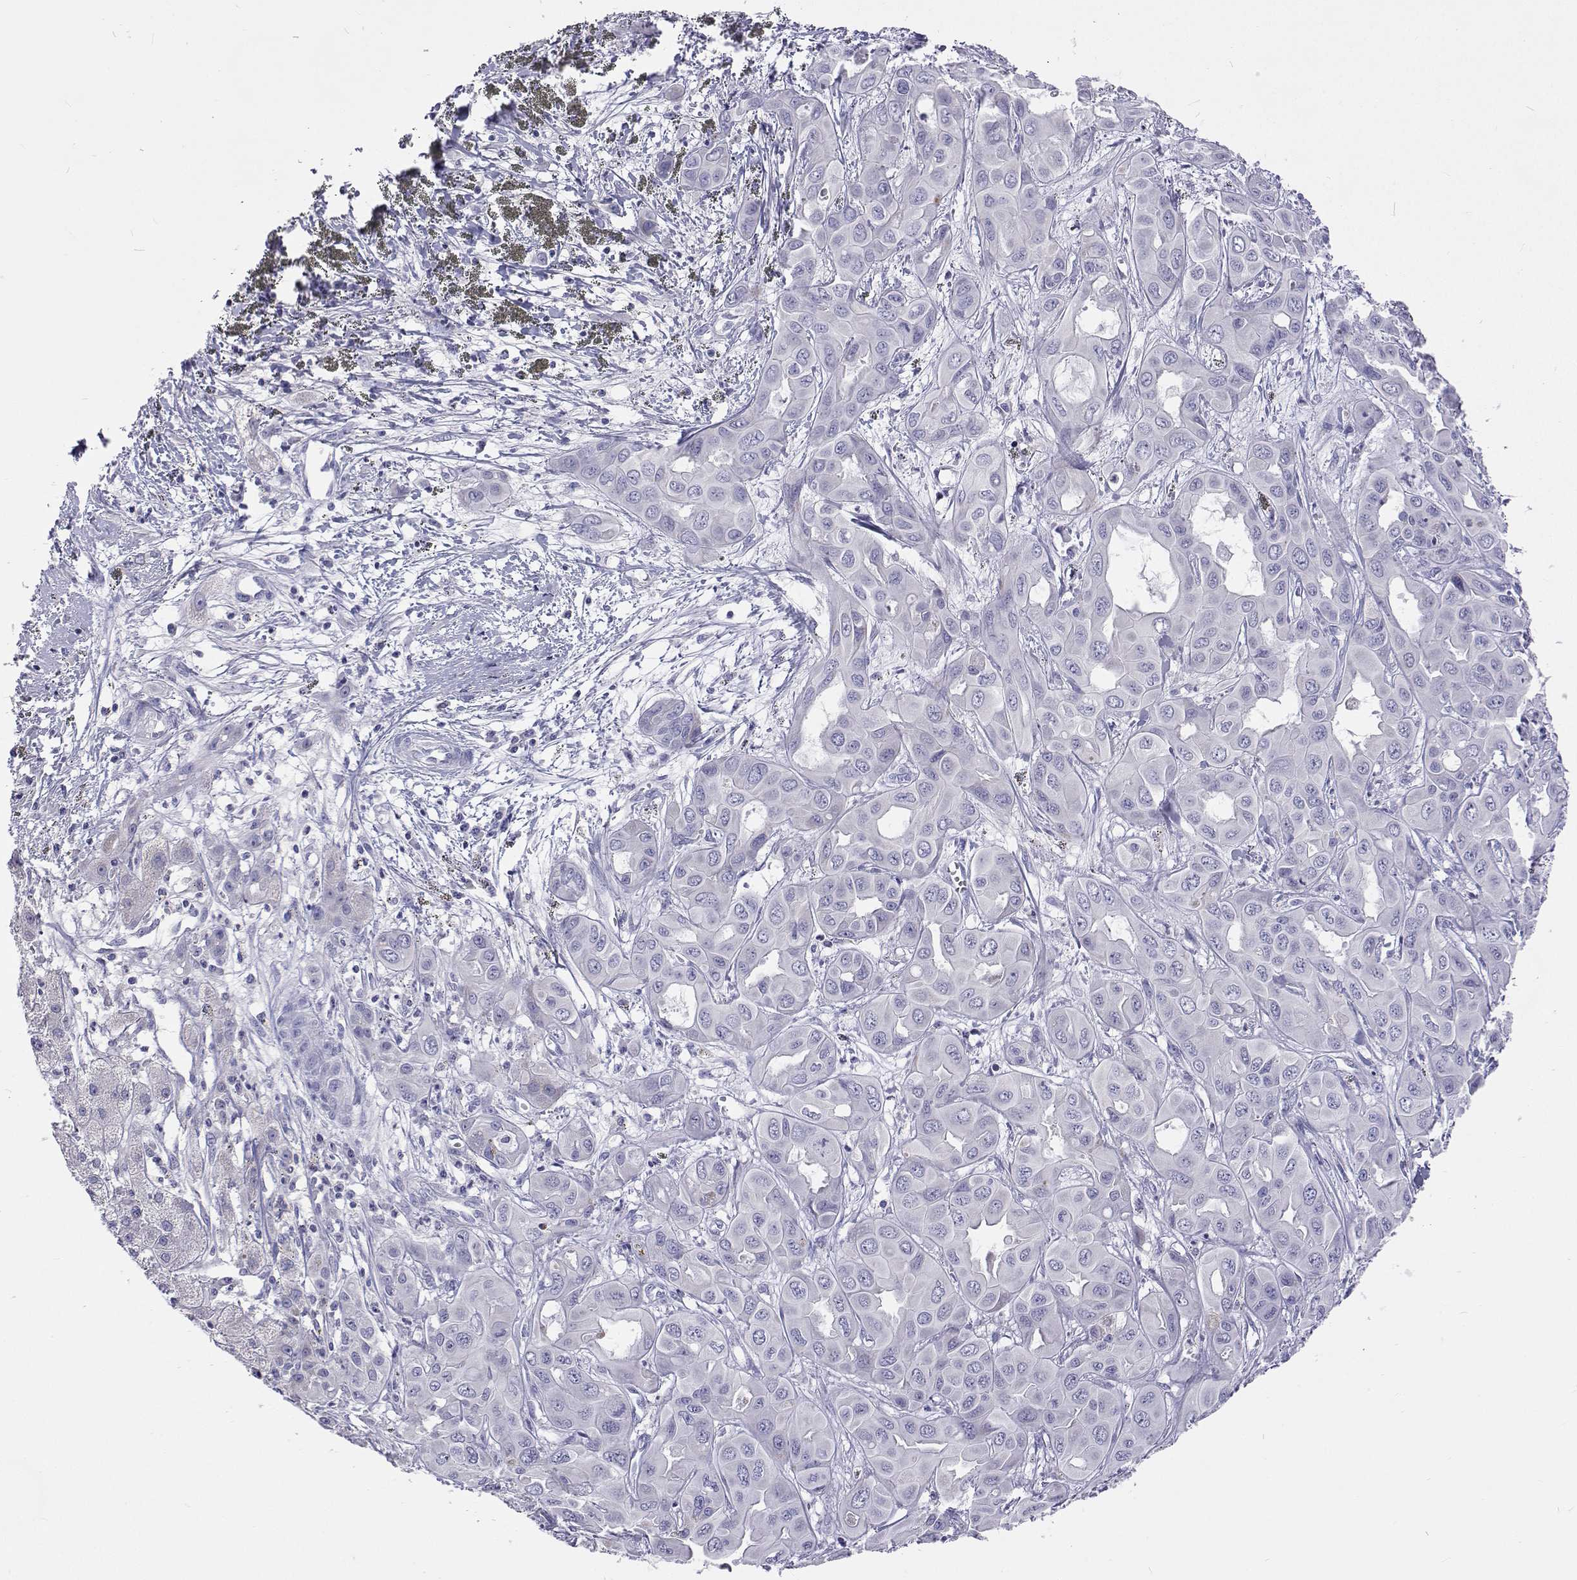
{"staining": {"intensity": "negative", "quantity": "none", "location": "none"}, "tissue": "liver cancer", "cell_type": "Tumor cells", "image_type": "cancer", "snomed": [{"axis": "morphology", "description": "Cholangiocarcinoma"}, {"axis": "topography", "description": "Liver"}], "caption": "Micrograph shows no significant protein expression in tumor cells of liver cholangiocarcinoma. (DAB (3,3'-diaminobenzidine) IHC with hematoxylin counter stain).", "gene": "UMODL1", "patient": {"sex": "female", "age": 60}}